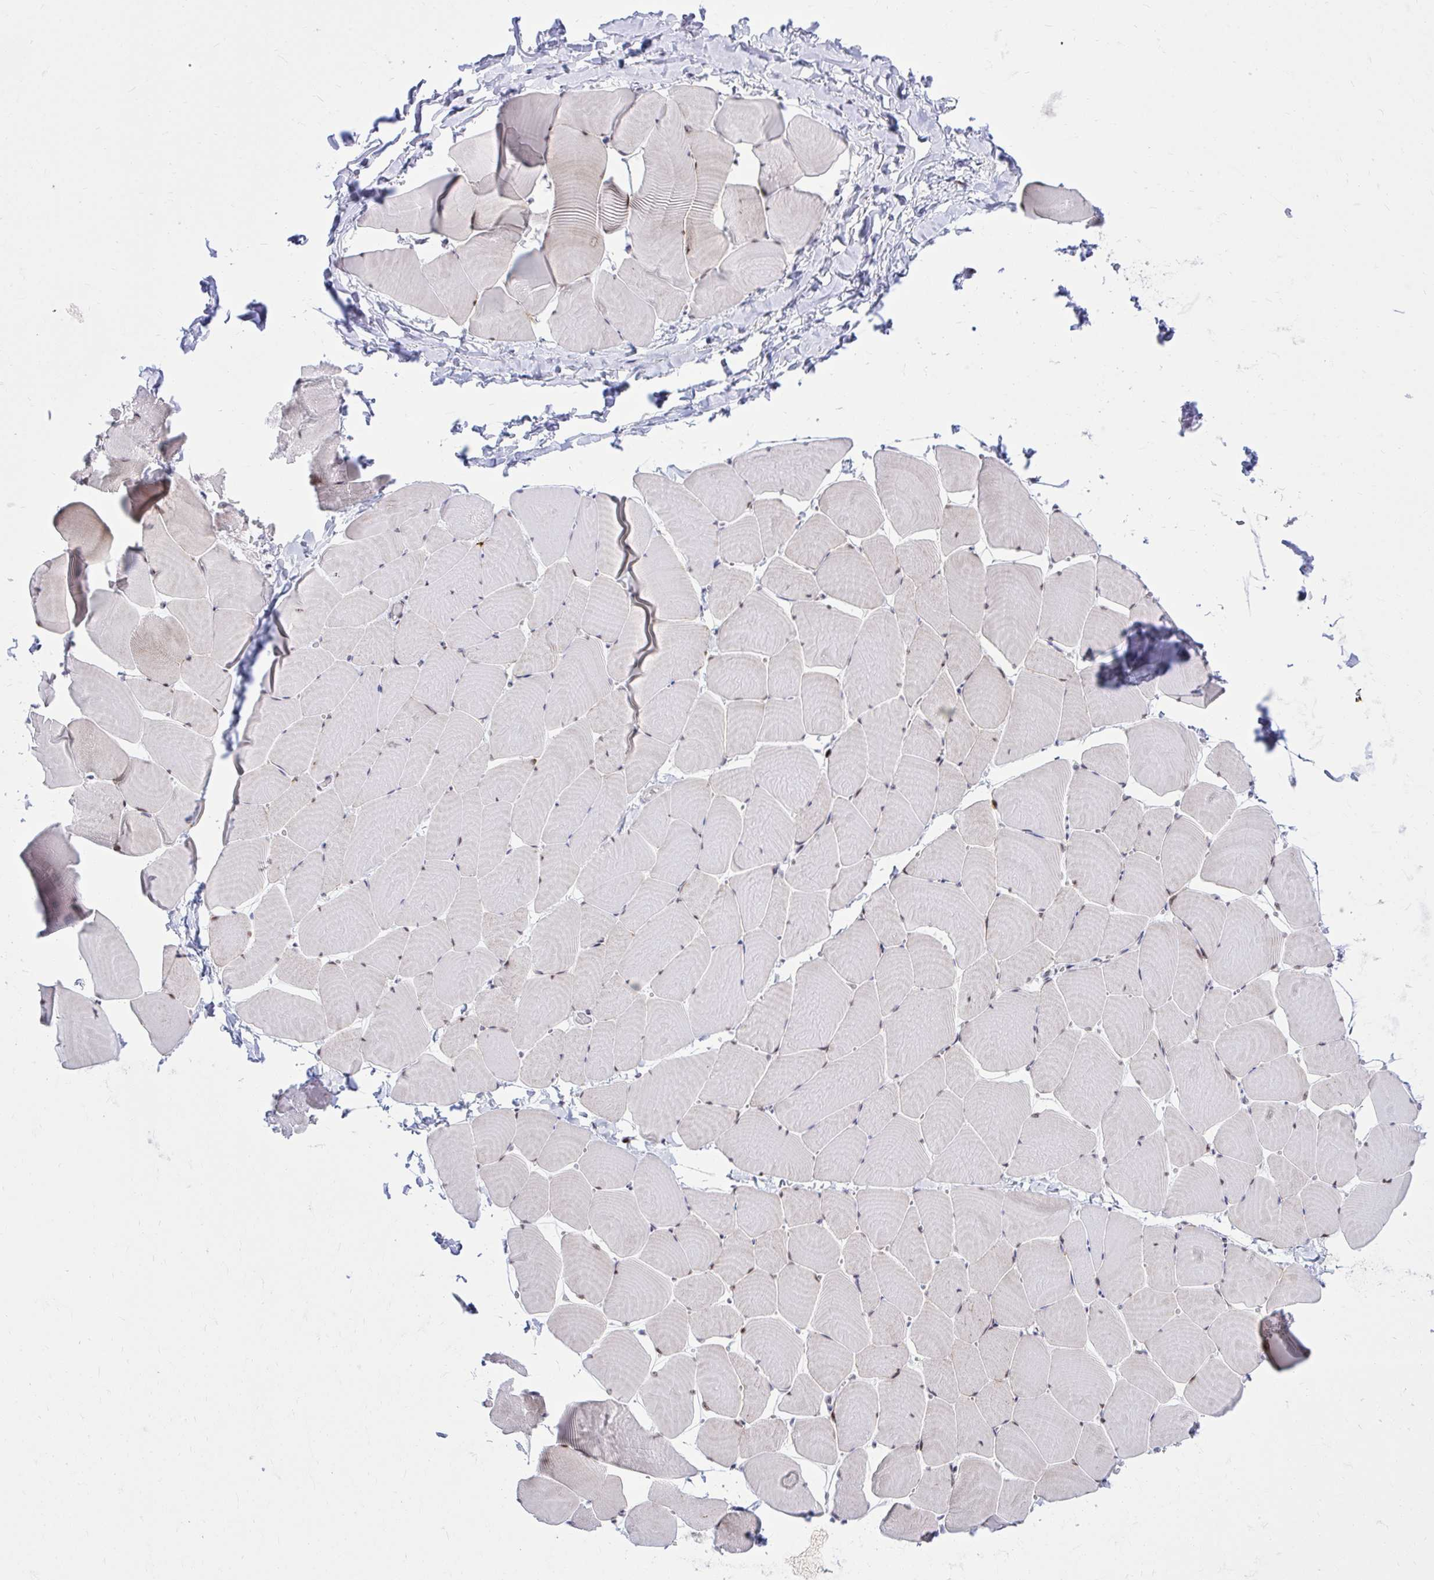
{"staining": {"intensity": "moderate", "quantity": "<25%", "location": "cytoplasmic/membranous,nuclear"}, "tissue": "skeletal muscle", "cell_type": "Myocytes", "image_type": "normal", "snomed": [{"axis": "morphology", "description": "Normal tissue, NOS"}, {"axis": "topography", "description": "Skeletal muscle"}], "caption": "The histopathology image displays immunohistochemical staining of benign skeletal muscle. There is moderate cytoplasmic/membranous,nuclear positivity is appreciated in about <25% of myocytes.", "gene": "C14orf39", "patient": {"sex": "male", "age": 25}}